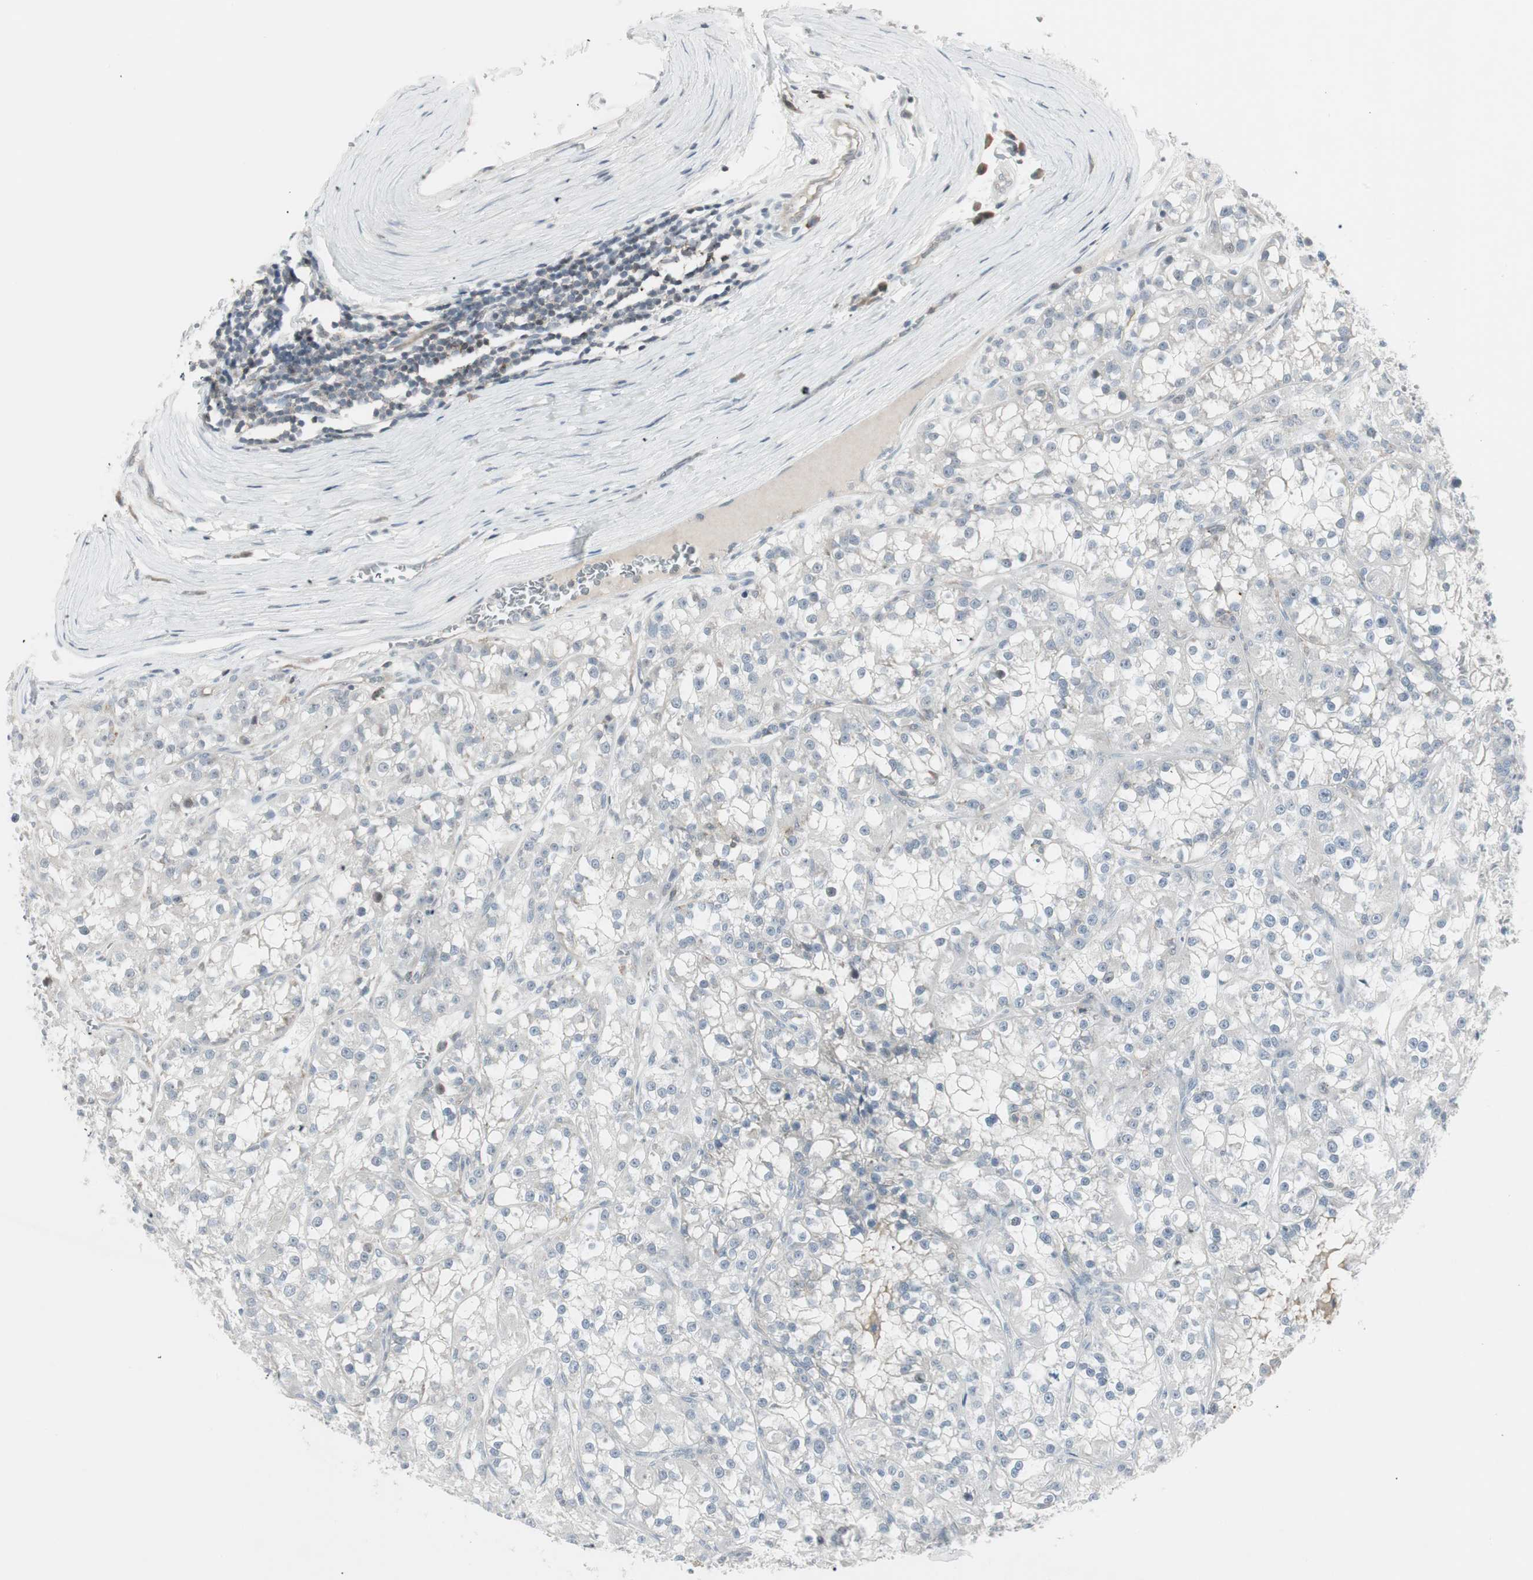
{"staining": {"intensity": "negative", "quantity": "none", "location": "none"}, "tissue": "renal cancer", "cell_type": "Tumor cells", "image_type": "cancer", "snomed": [{"axis": "morphology", "description": "Adenocarcinoma, NOS"}, {"axis": "topography", "description": "Kidney"}], "caption": "IHC micrograph of human renal cancer (adenocarcinoma) stained for a protein (brown), which demonstrates no positivity in tumor cells.", "gene": "MAP4K4", "patient": {"sex": "female", "age": 52}}